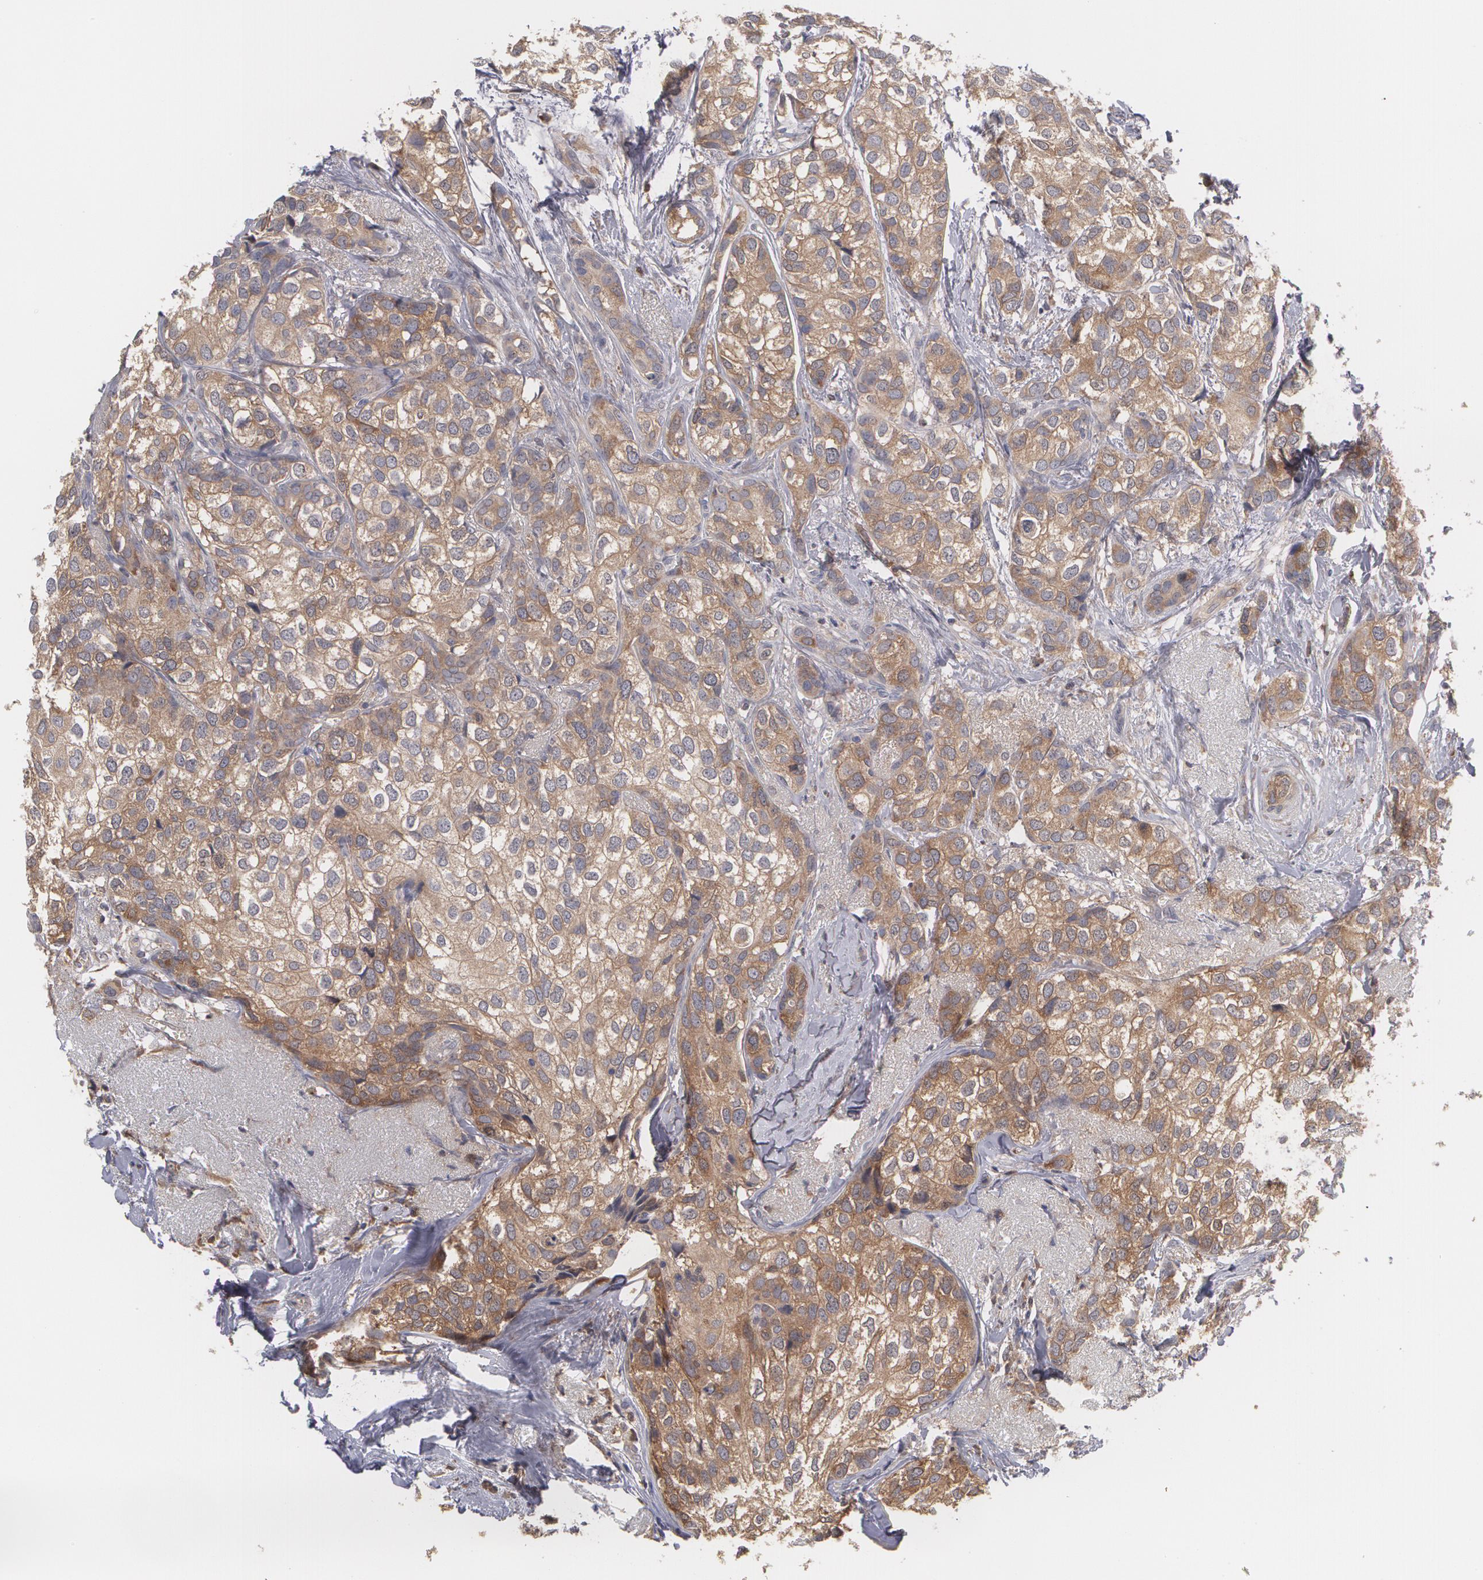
{"staining": {"intensity": "strong", "quantity": ">75%", "location": "cytoplasmic/membranous"}, "tissue": "breast cancer", "cell_type": "Tumor cells", "image_type": "cancer", "snomed": [{"axis": "morphology", "description": "Duct carcinoma"}, {"axis": "topography", "description": "Breast"}], "caption": "The photomicrograph reveals immunohistochemical staining of breast invasive ductal carcinoma. There is strong cytoplasmic/membranous expression is appreciated in about >75% of tumor cells.", "gene": "MTHFD1", "patient": {"sex": "female", "age": 68}}